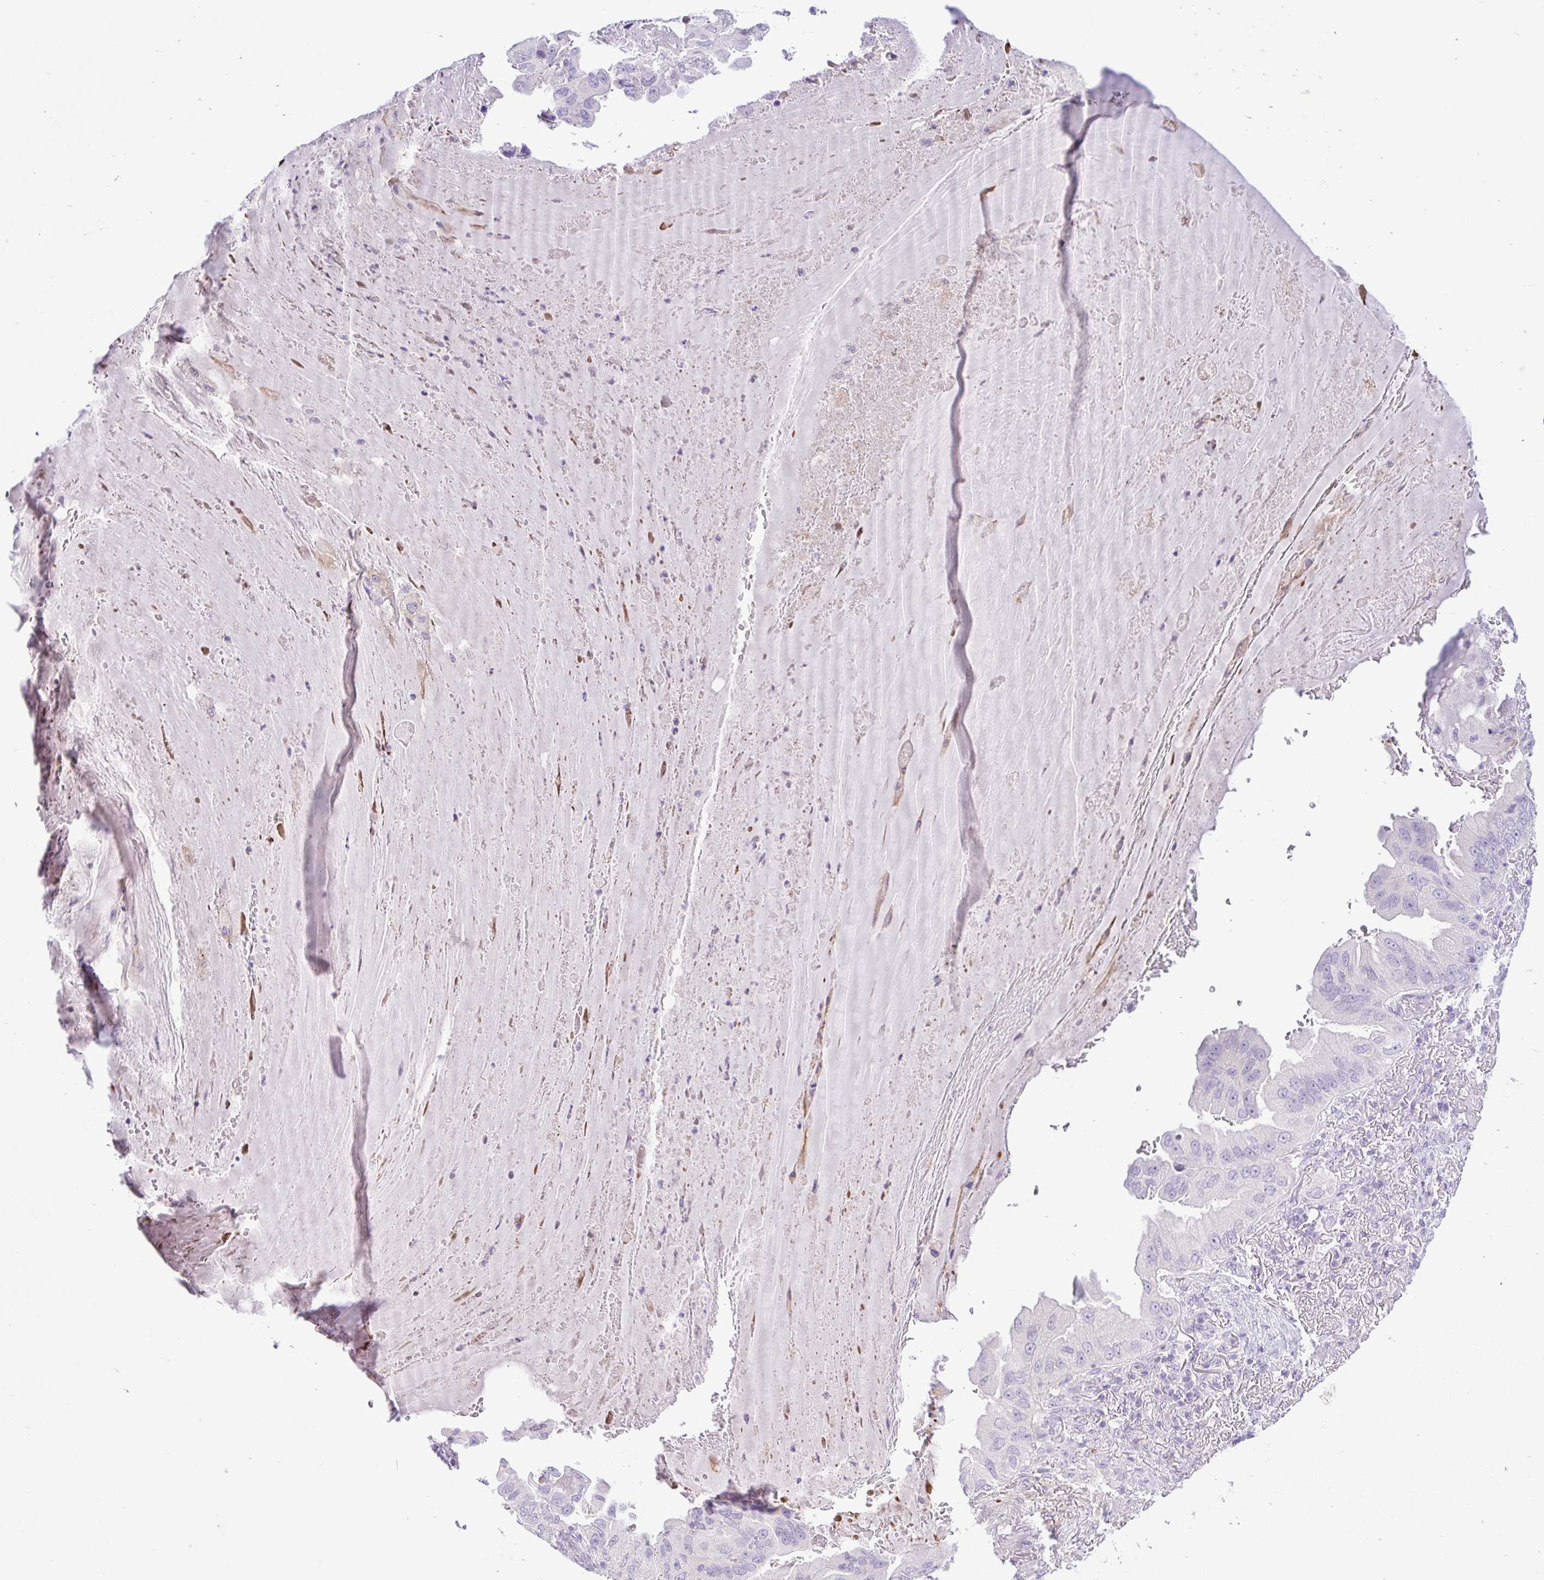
{"staining": {"intensity": "negative", "quantity": "none", "location": "none"}, "tissue": "lung cancer", "cell_type": "Tumor cells", "image_type": "cancer", "snomed": [{"axis": "morphology", "description": "Adenocarcinoma, NOS"}, {"axis": "topography", "description": "Lung"}], "caption": "Tumor cells are negative for protein expression in human adenocarcinoma (lung).", "gene": "ZNF101", "patient": {"sex": "female", "age": 69}}